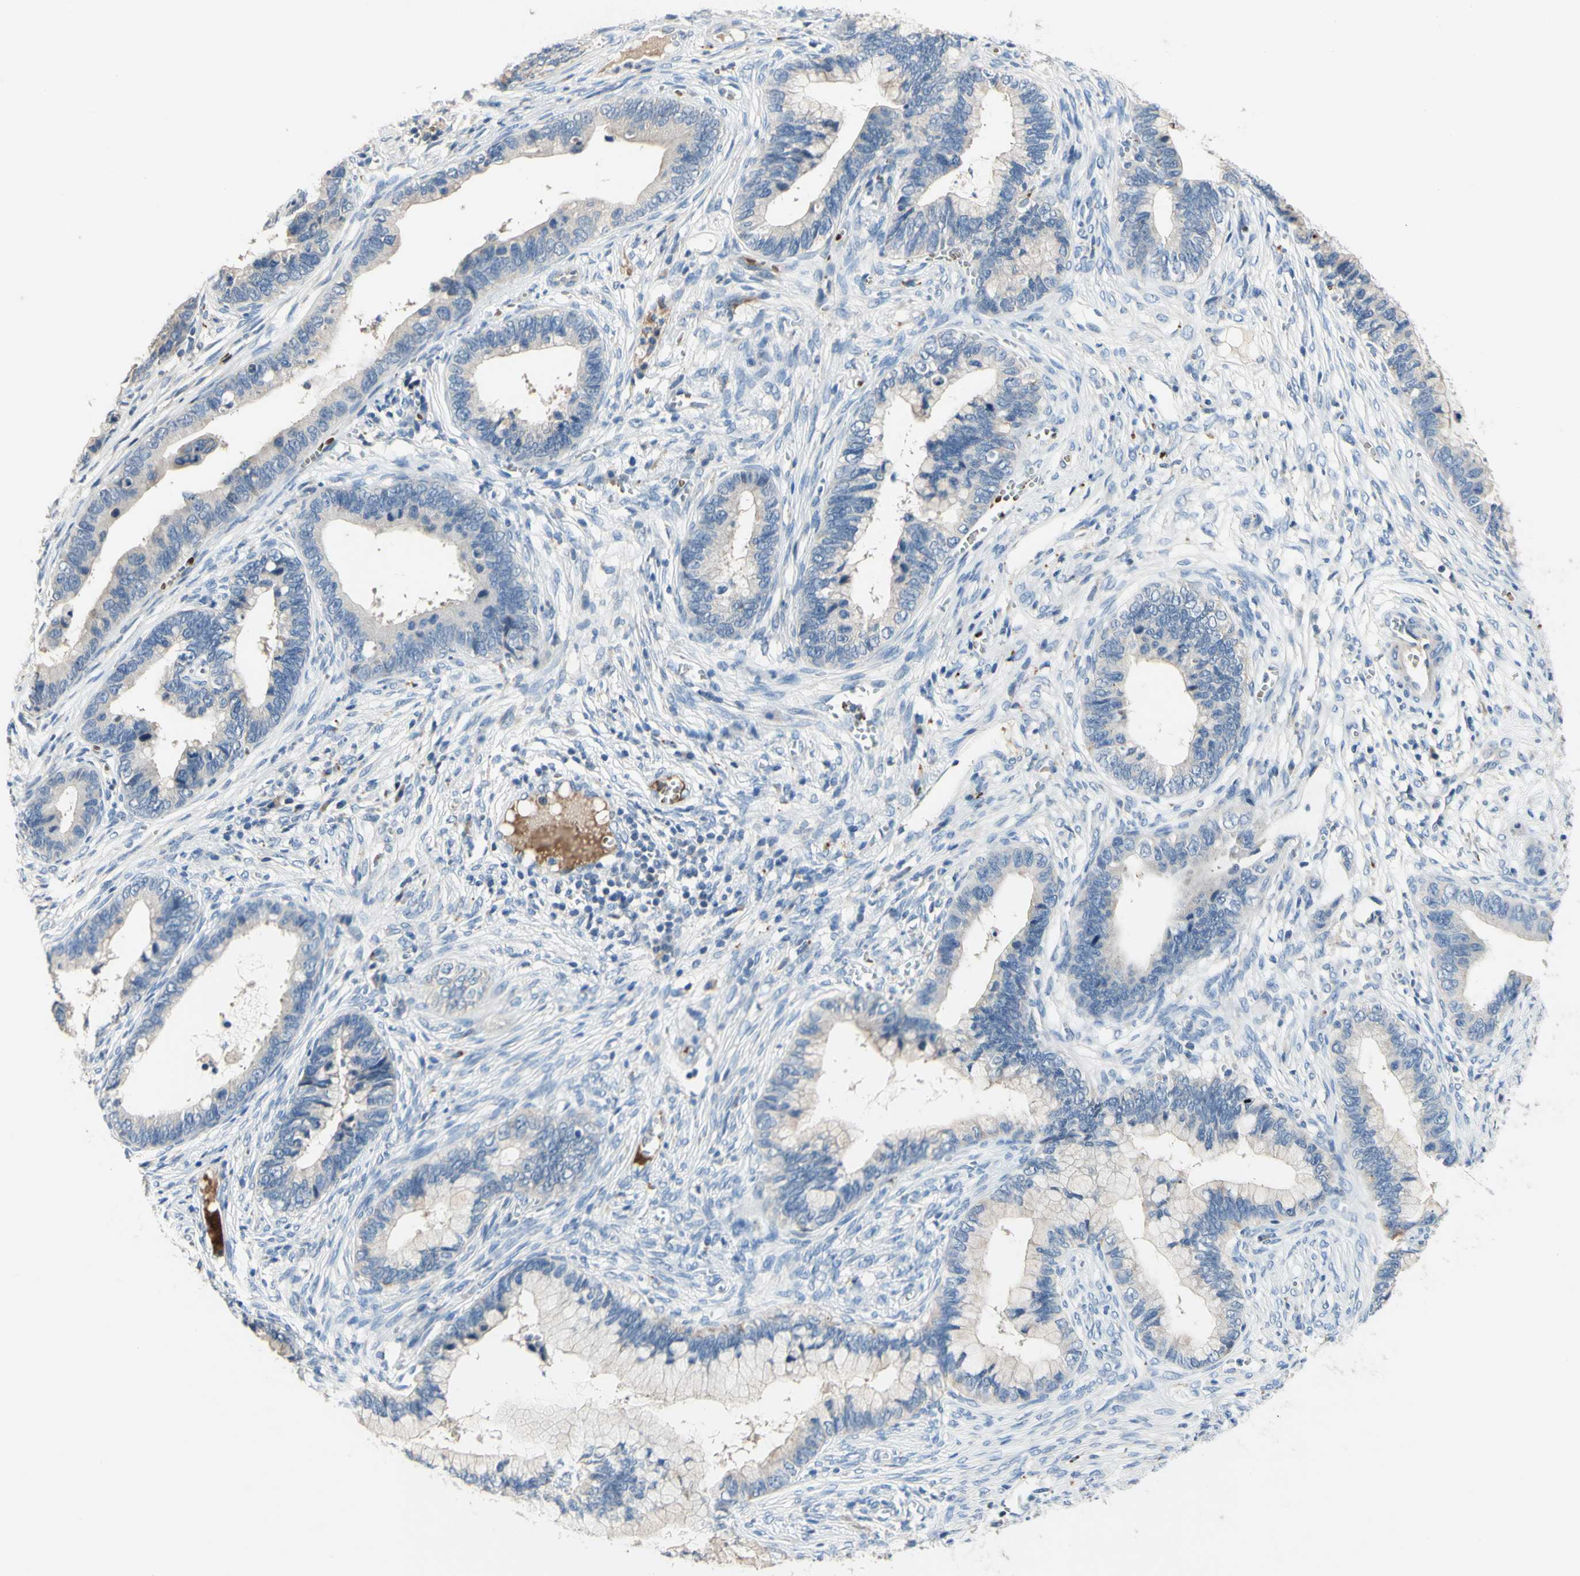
{"staining": {"intensity": "negative", "quantity": "none", "location": "none"}, "tissue": "cervical cancer", "cell_type": "Tumor cells", "image_type": "cancer", "snomed": [{"axis": "morphology", "description": "Adenocarcinoma, NOS"}, {"axis": "topography", "description": "Cervix"}], "caption": "Tumor cells are negative for protein expression in human cervical adenocarcinoma.", "gene": "CDON", "patient": {"sex": "female", "age": 44}}